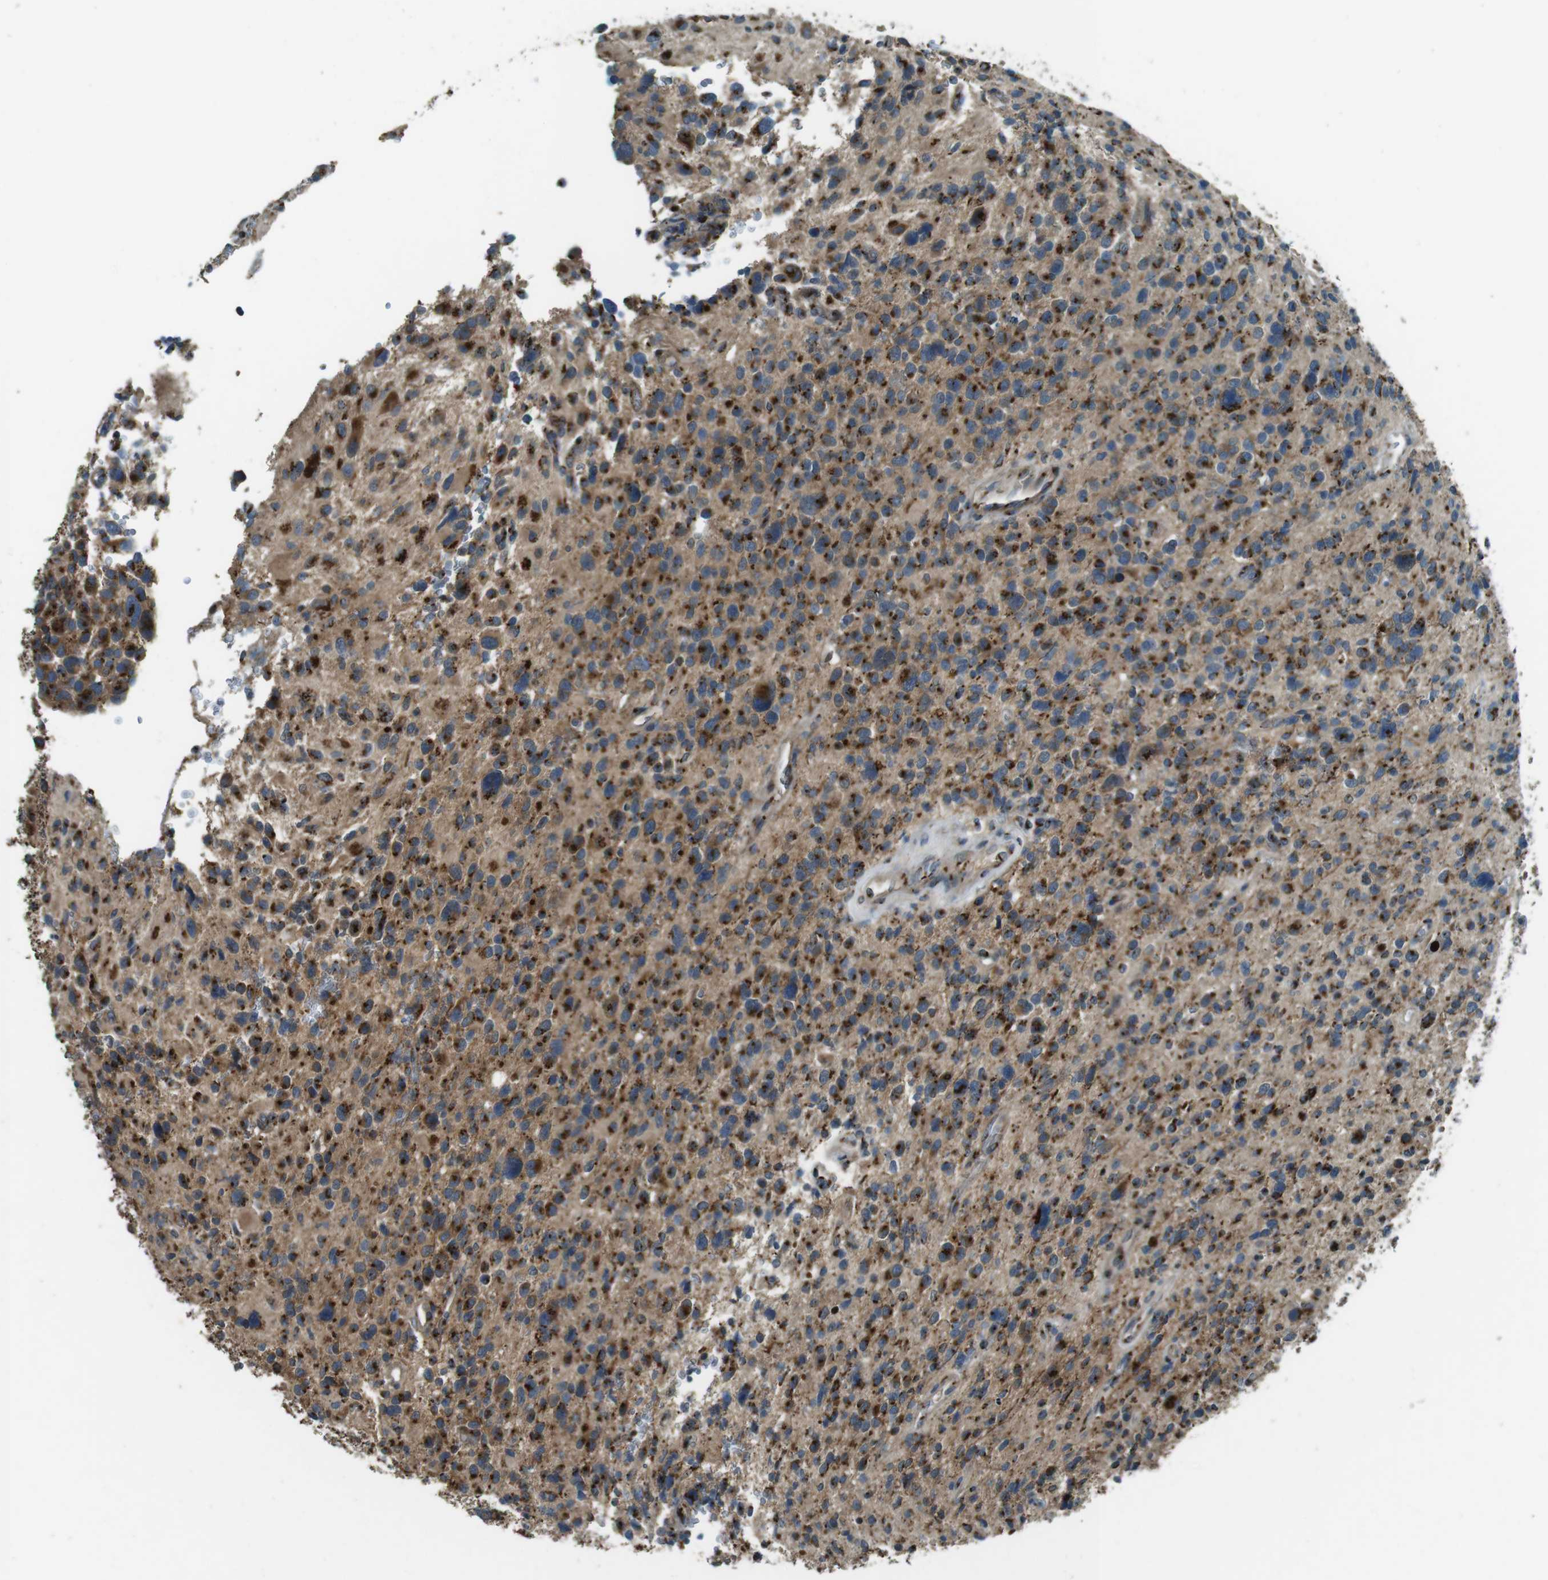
{"staining": {"intensity": "strong", "quantity": ">75%", "location": "cytoplasmic/membranous"}, "tissue": "glioma", "cell_type": "Tumor cells", "image_type": "cancer", "snomed": [{"axis": "morphology", "description": "Glioma, malignant, High grade"}, {"axis": "topography", "description": "Brain"}], "caption": "Malignant glioma (high-grade) stained with DAB IHC reveals high levels of strong cytoplasmic/membranous staining in approximately >75% of tumor cells.", "gene": "TMEM115", "patient": {"sex": "male", "age": 48}}